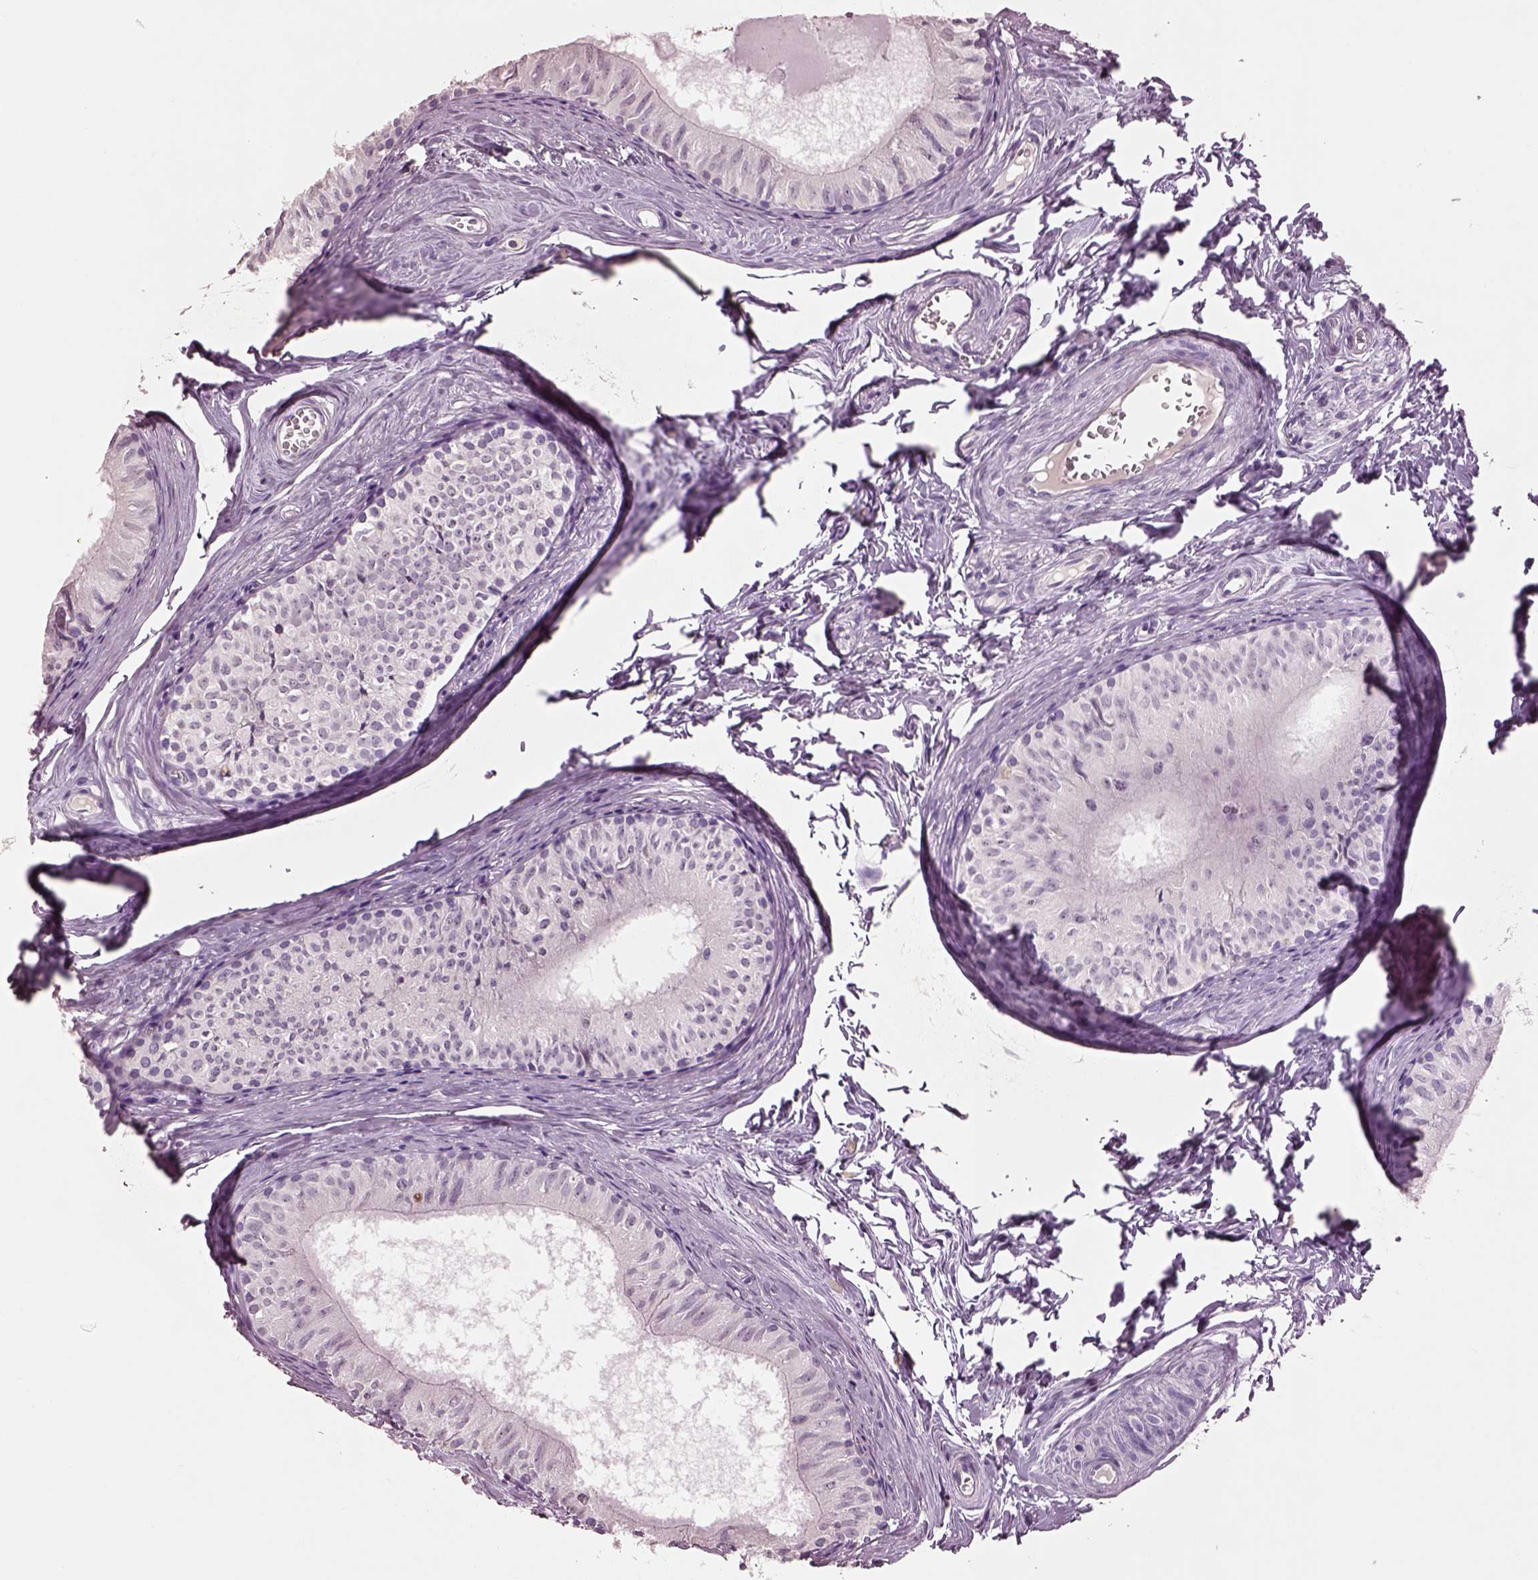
{"staining": {"intensity": "negative", "quantity": "none", "location": "none"}, "tissue": "epididymis", "cell_type": "Glandular cells", "image_type": "normal", "snomed": [{"axis": "morphology", "description": "Normal tissue, NOS"}, {"axis": "topography", "description": "Epididymis"}], "caption": "Benign epididymis was stained to show a protein in brown. There is no significant expression in glandular cells.", "gene": "KCNIP3", "patient": {"sex": "male", "age": 52}}